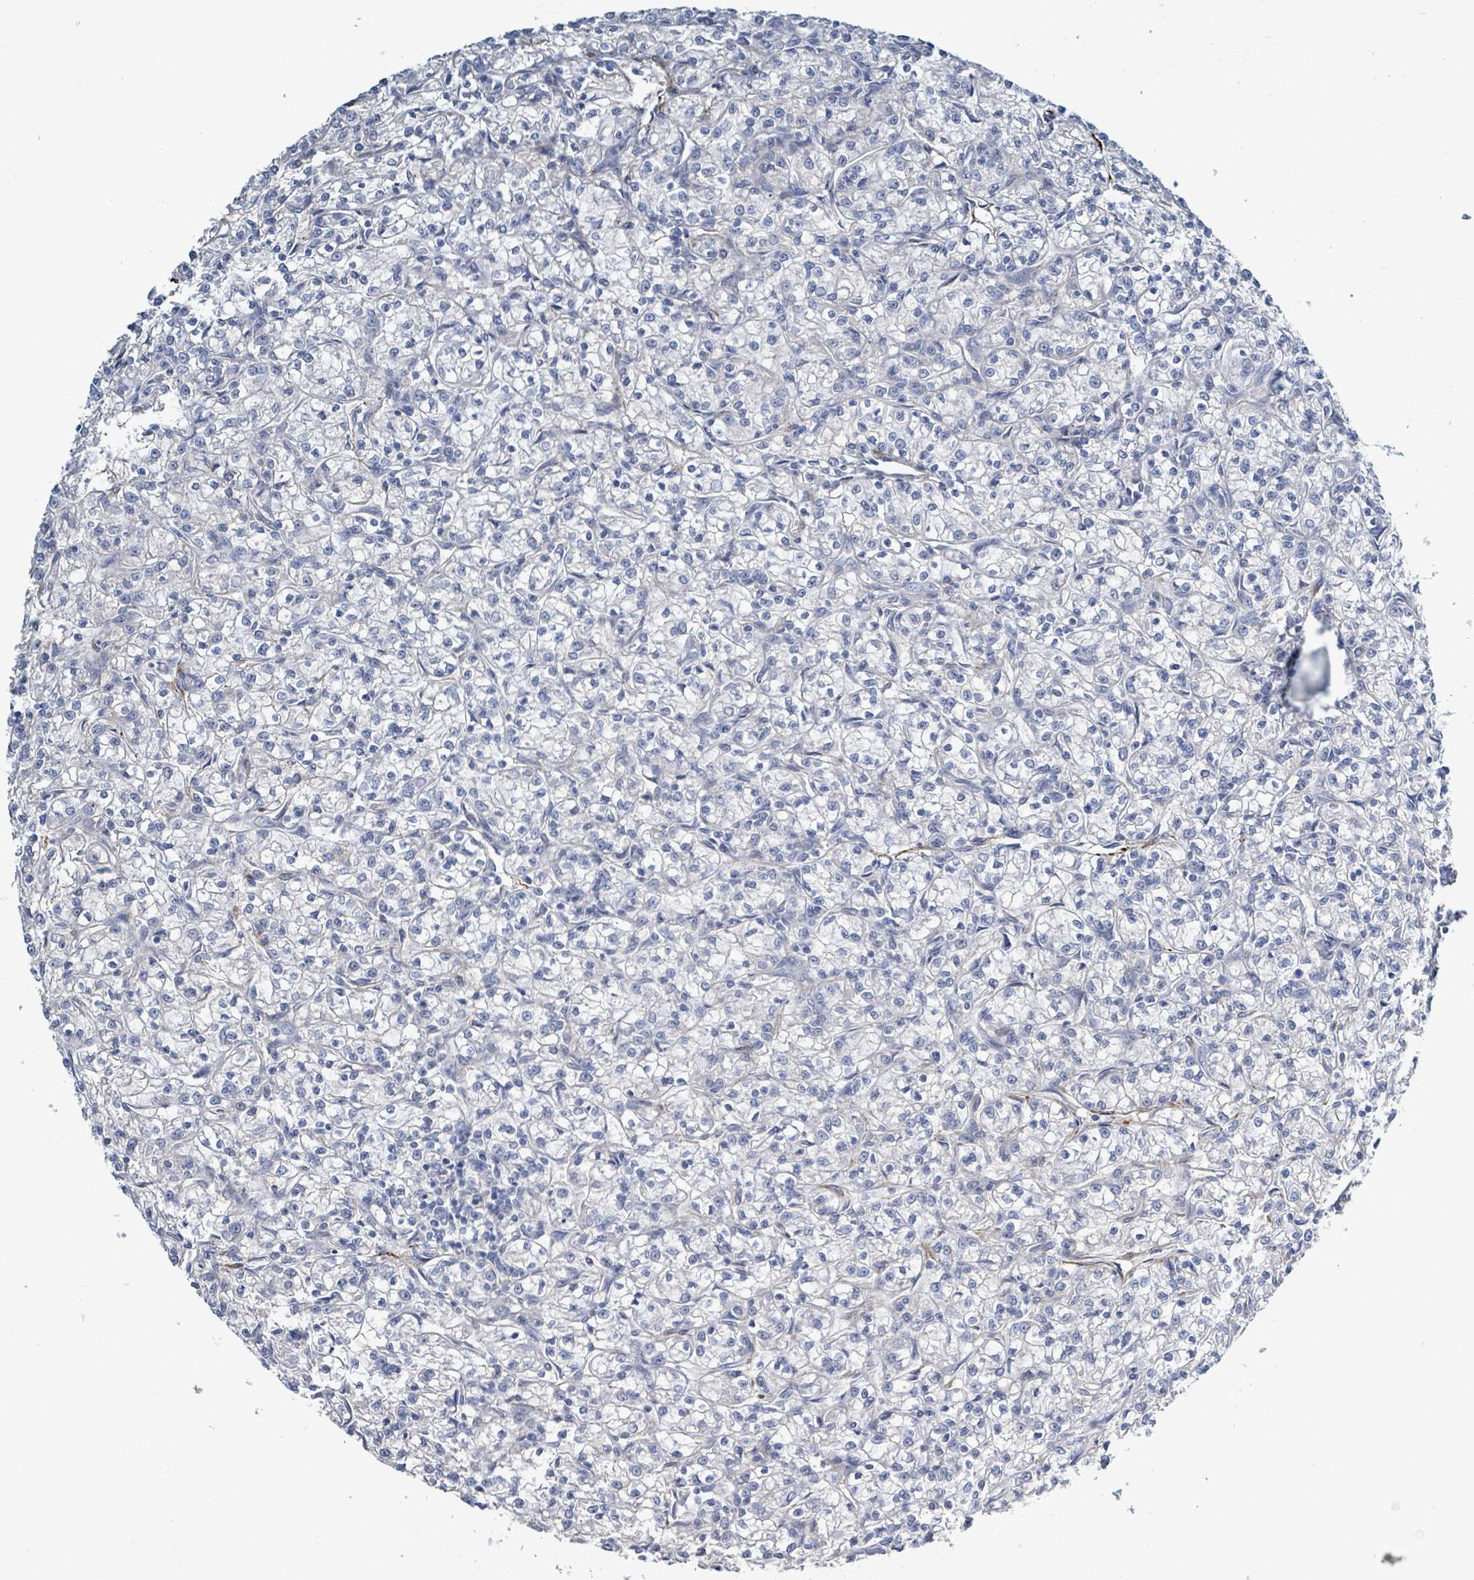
{"staining": {"intensity": "negative", "quantity": "none", "location": "none"}, "tissue": "renal cancer", "cell_type": "Tumor cells", "image_type": "cancer", "snomed": [{"axis": "morphology", "description": "Adenocarcinoma, NOS"}, {"axis": "topography", "description": "Kidney"}], "caption": "Immunohistochemistry micrograph of adenocarcinoma (renal) stained for a protein (brown), which demonstrates no positivity in tumor cells.", "gene": "DMRTC1B", "patient": {"sex": "female", "age": 59}}